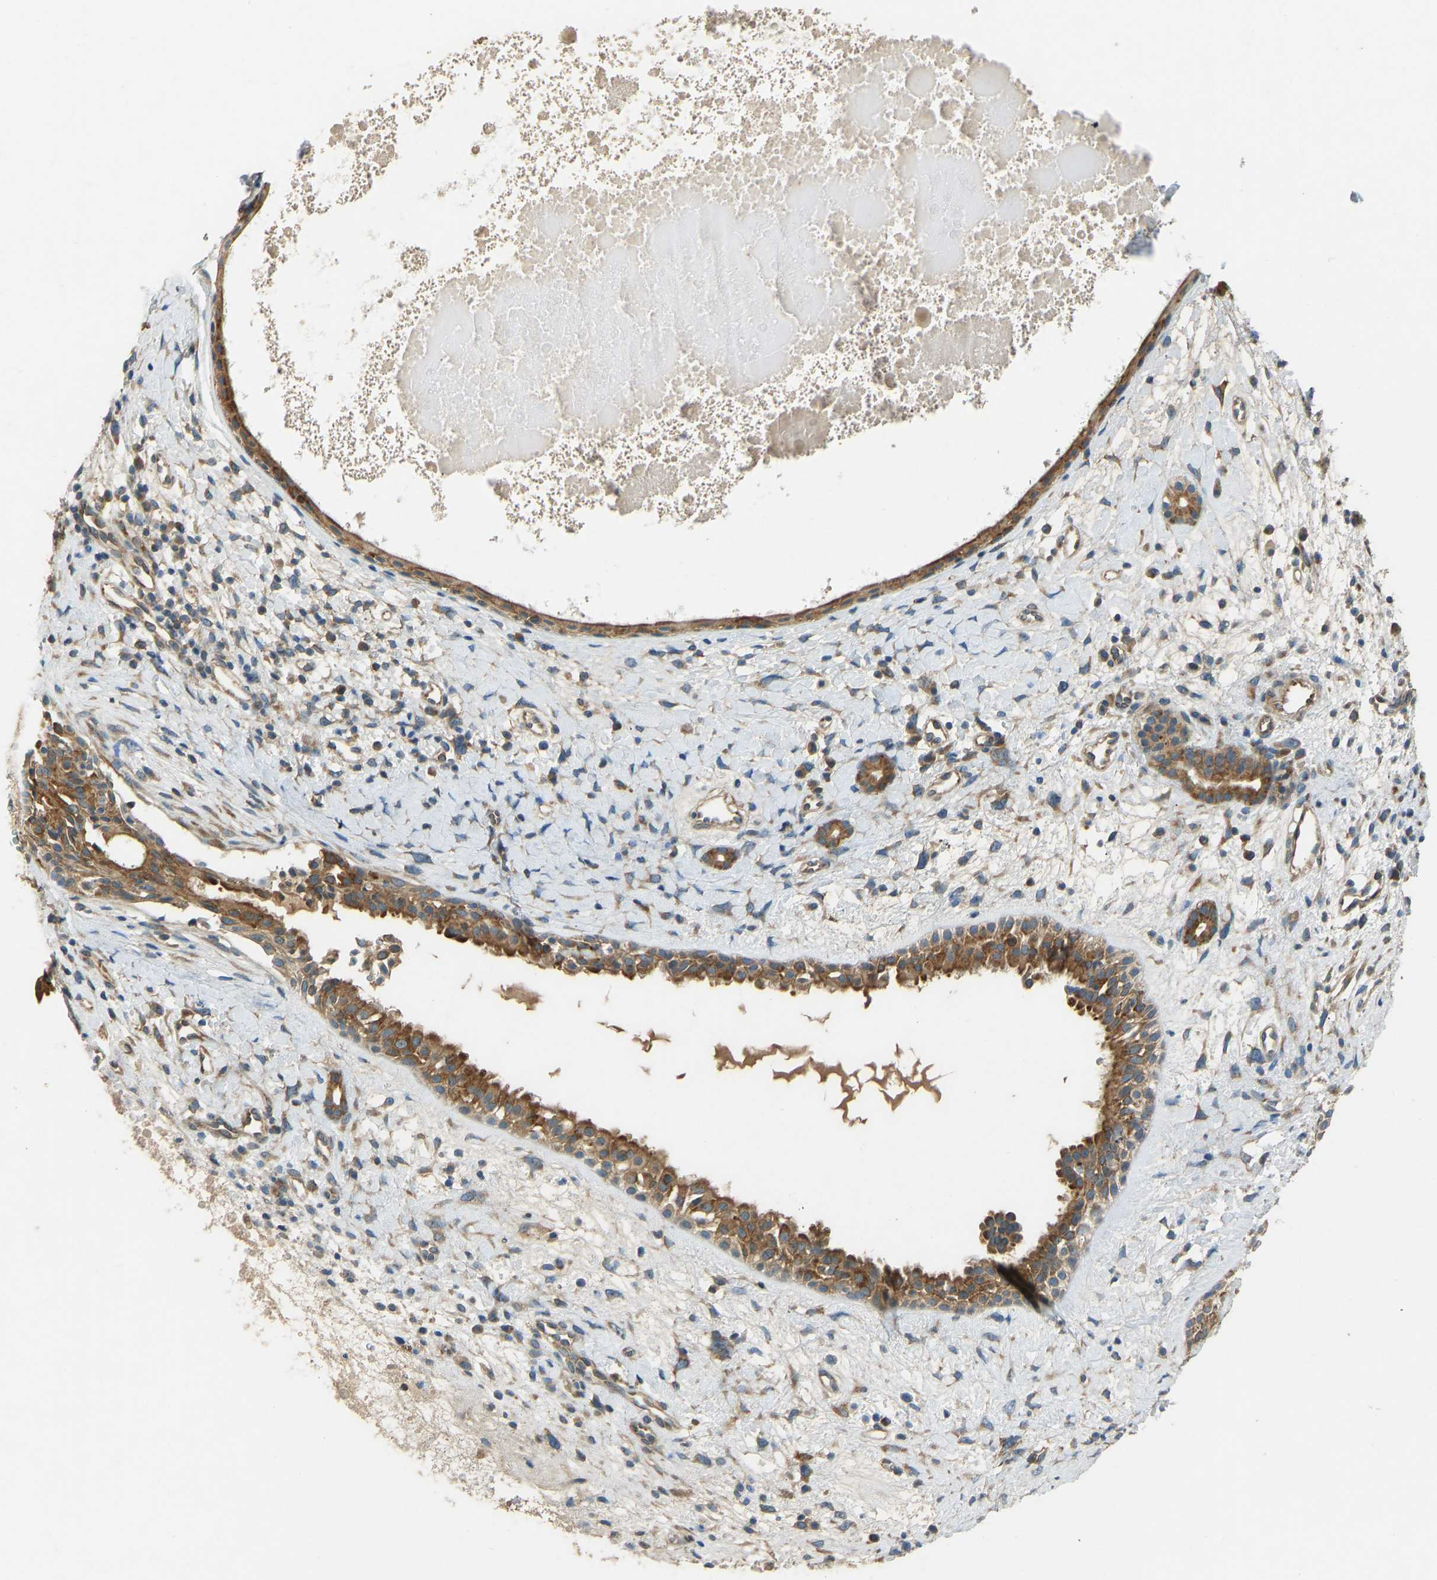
{"staining": {"intensity": "strong", "quantity": ">75%", "location": "cytoplasmic/membranous"}, "tissue": "nasopharynx", "cell_type": "Respiratory epithelial cells", "image_type": "normal", "snomed": [{"axis": "morphology", "description": "Normal tissue, NOS"}, {"axis": "topography", "description": "Nasopharynx"}], "caption": "Nasopharynx stained with DAB (3,3'-diaminobenzidine) immunohistochemistry displays high levels of strong cytoplasmic/membranous positivity in about >75% of respiratory epithelial cells.", "gene": "STAU2", "patient": {"sex": "male", "age": 22}}